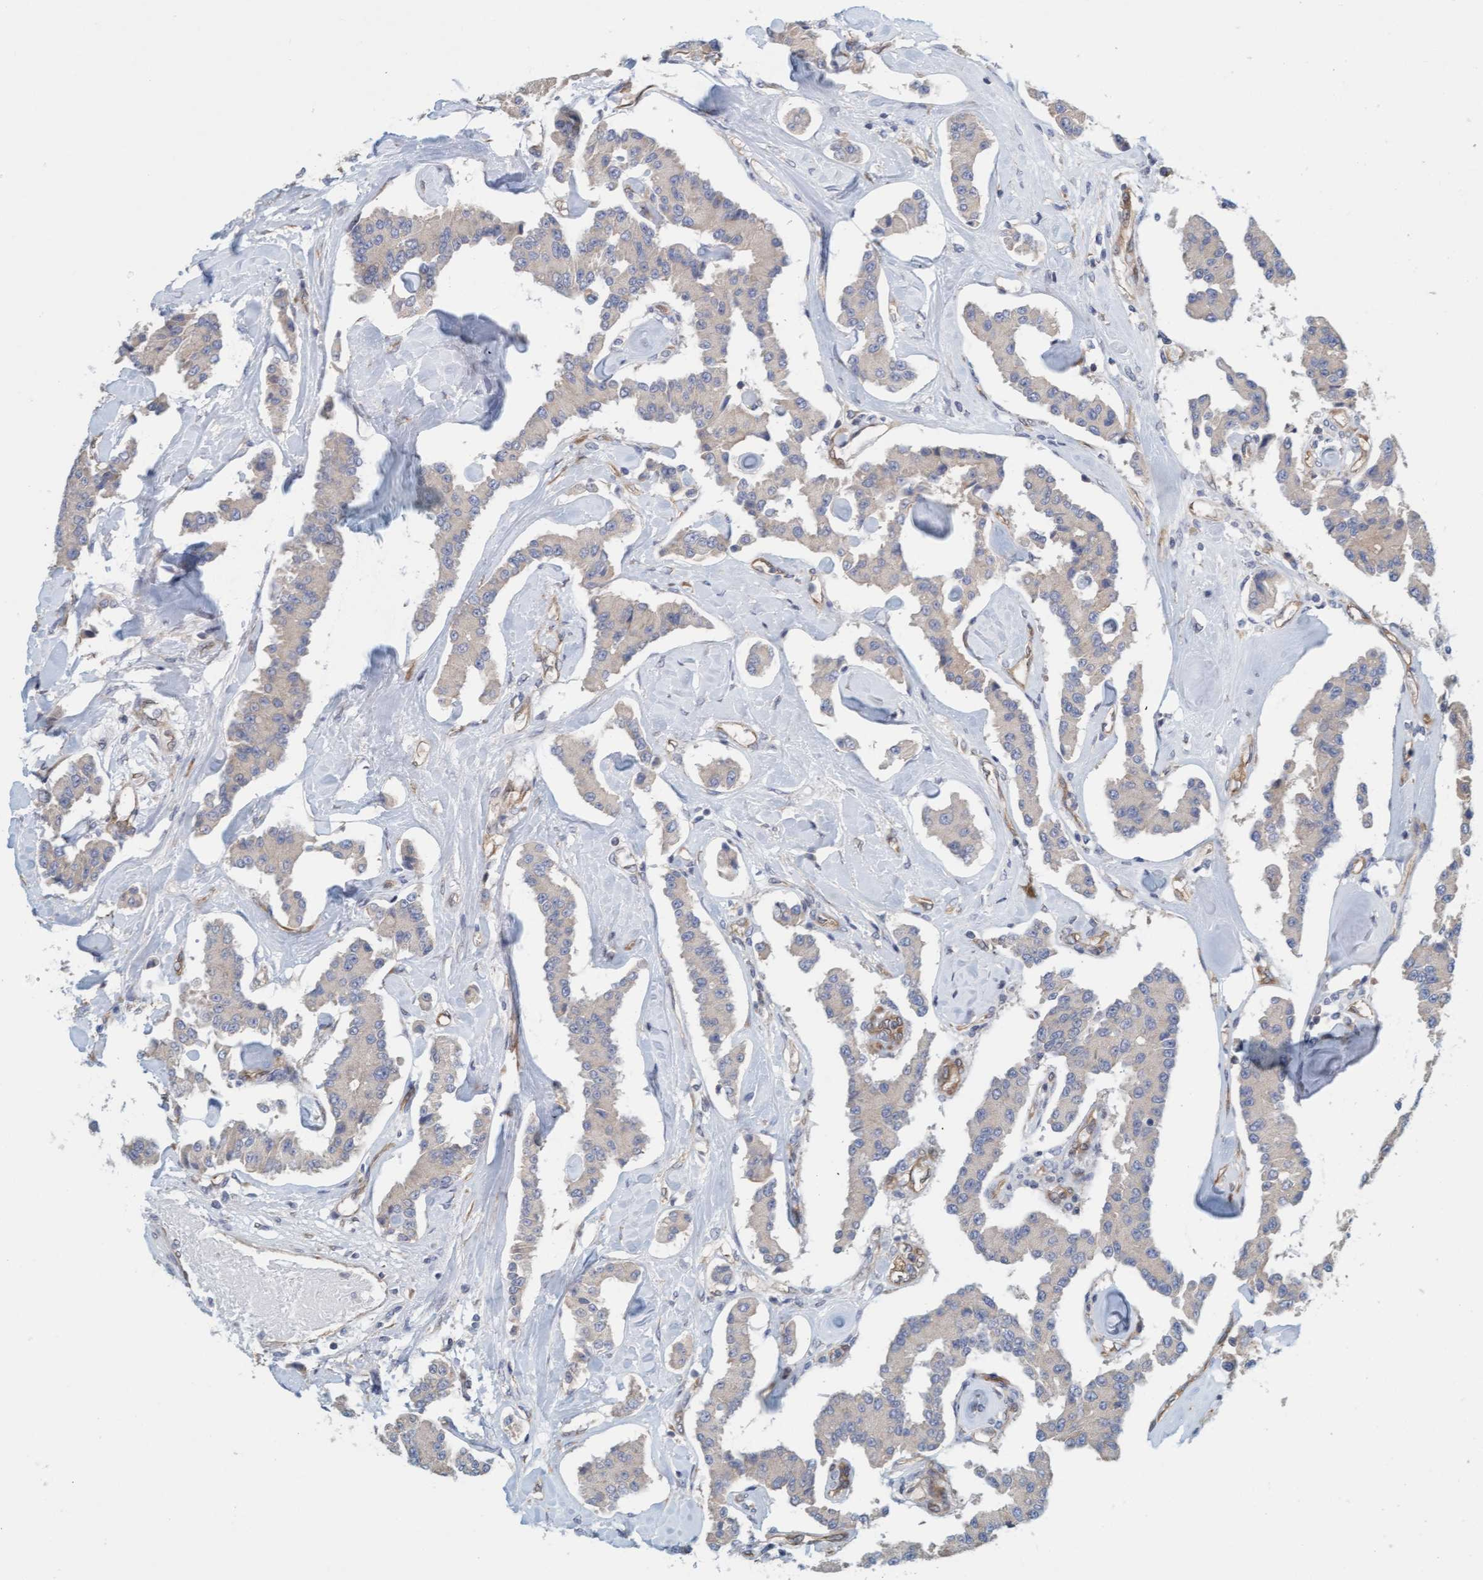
{"staining": {"intensity": "weak", "quantity": "<25%", "location": "cytoplasmic/membranous"}, "tissue": "carcinoid", "cell_type": "Tumor cells", "image_type": "cancer", "snomed": [{"axis": "morphology", "description": "Carcinoid, malignant, NOS"}, {"axis": "topography", "description": "Pancreas"}], "caption": "Tumor cells are negative for brown protein staining in carcinoid (malignant).", "gene": "PRKD2", "patient": {"sex": "male", "age": 41}}